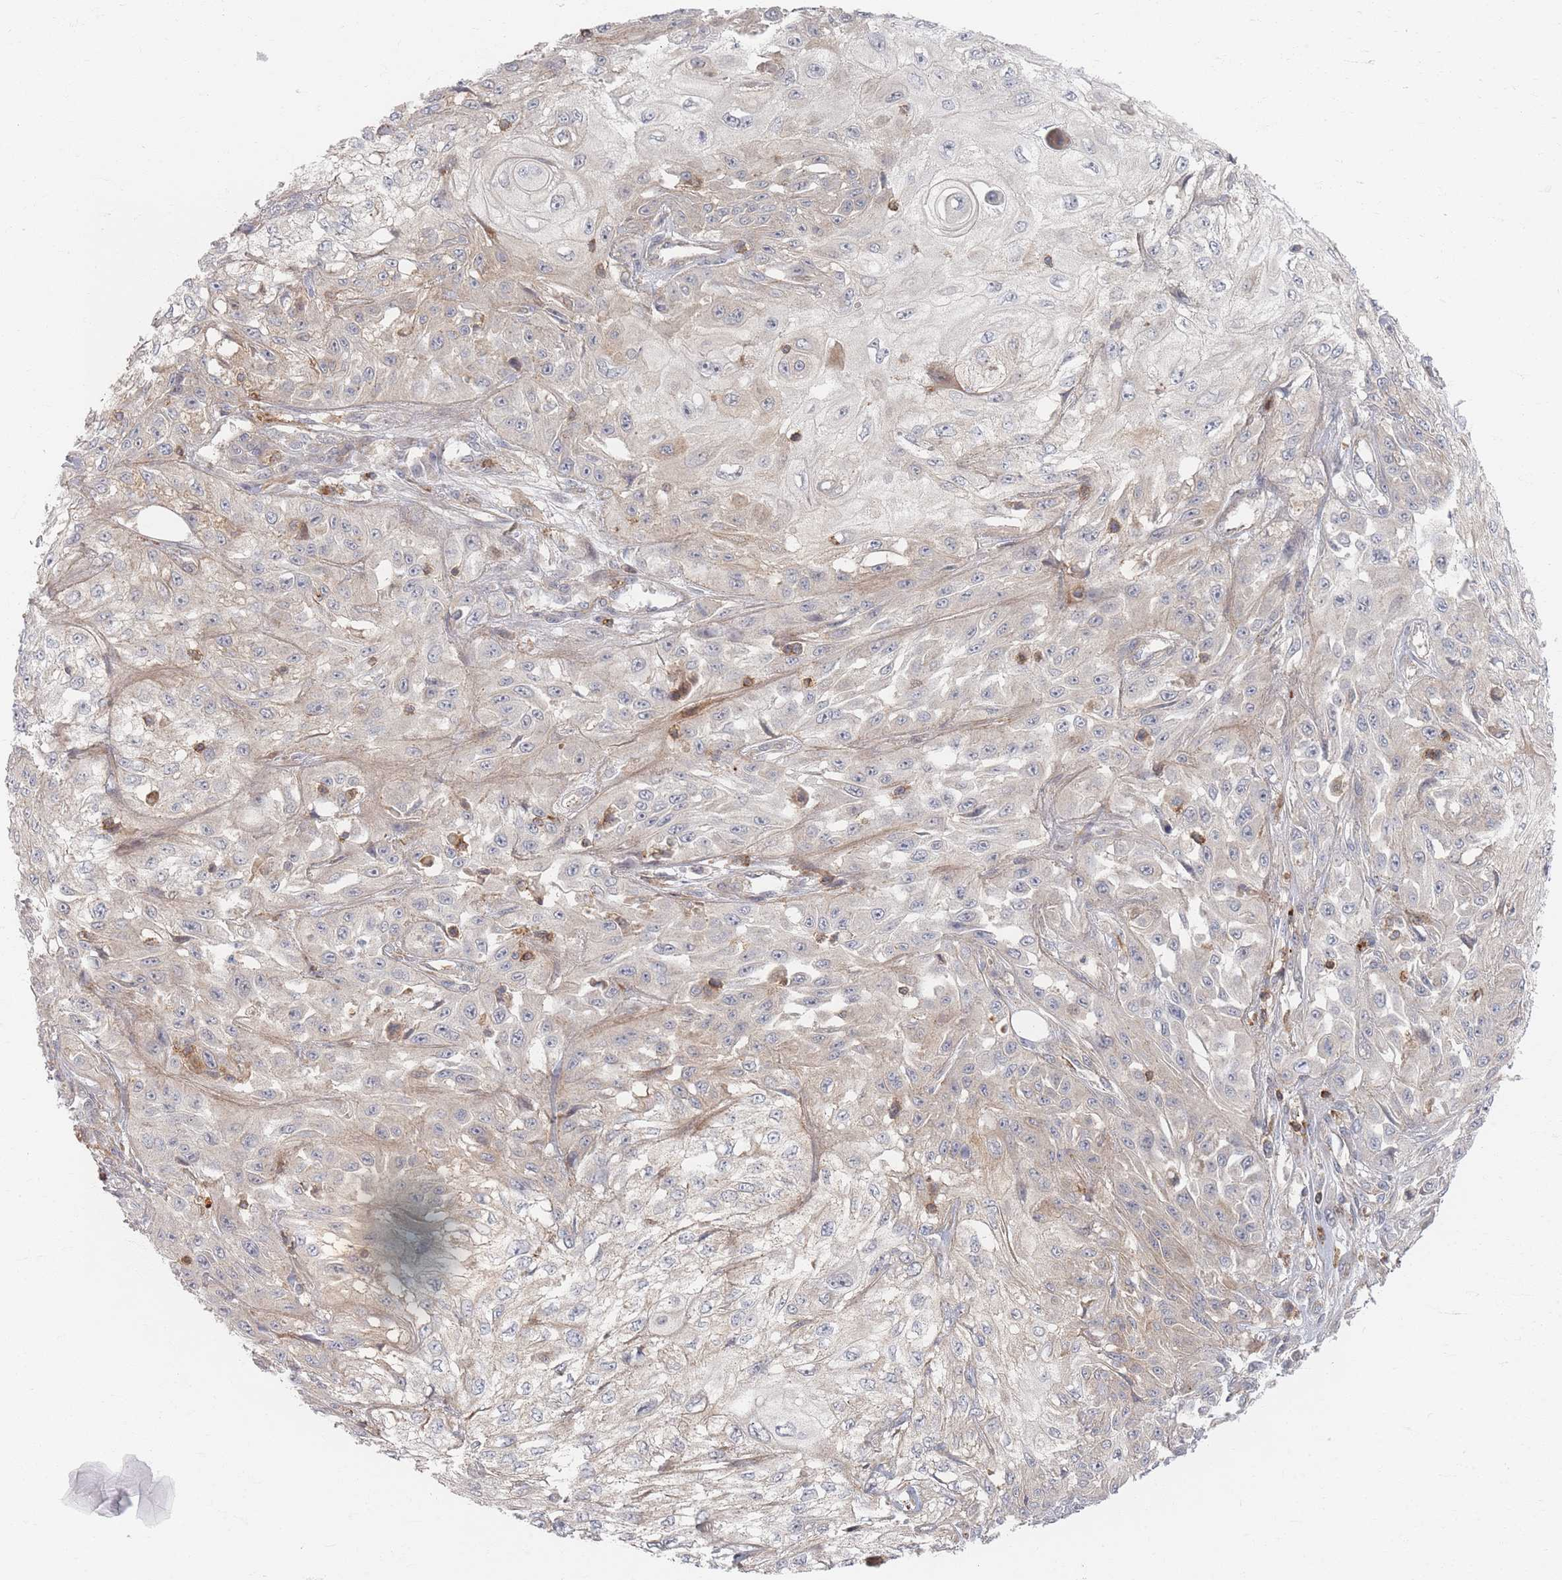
{"staining": {"intensity": "weak", "quantity": "<25%", "location": "cytoplasmic/membranous"}, "tissue": "skin cancer", "cell_type": "Tumor cells", "image_type": "cancer", "snomed": [{"axis": "morphology", "description": "Squamous cell carcinoma, NOS"}, {"axis": "morphology", "description": "Squamous cell carcinoma, metastatic, NOS"}, {"axis": "topography", "description": "Skin"}, {"axis": "topography", "description": "Lymph node"}], "caption": "Histopathology image shows no protein staining in tumor cells of skin squamous cell carcinoma tissue. (Stains: DAB immunohistochemistry with hematoxylin counter stain, Microscopy: brightfield microscopy at high magnification).", "gene": "ZNF852", "patient": {"sex": "male", "age": 75}}